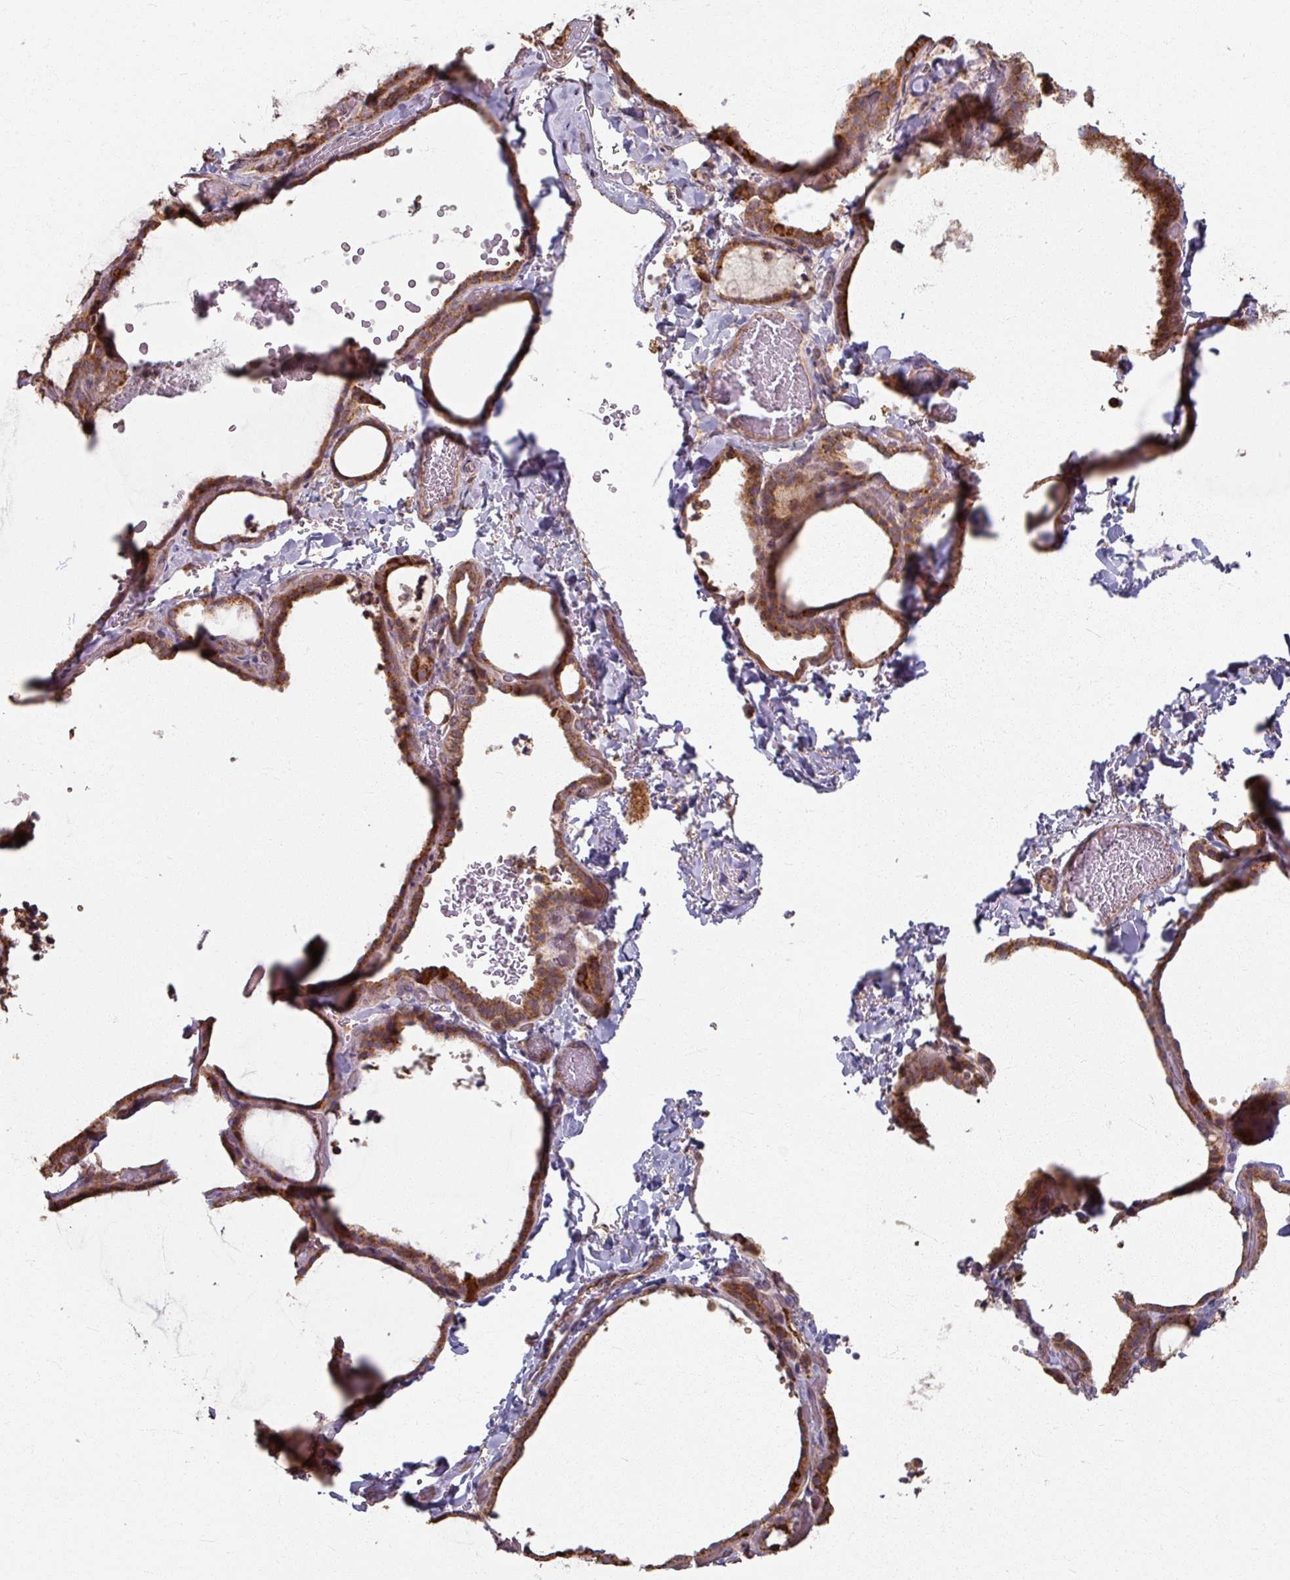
{"staining": {"intensity": "strong", "quantity": ">75%", "location": "cytoplasmic/membranous"}, "tissue": "thyroid gland", "cell_type": "Glandular cells", "image_type": "normal", "snomed": [{"axis": "morphology", "description": "Normal tissue, NOS"}, {"axis": "topography", "description": "Thyroid gland"}], "caption": "This image demonstrates unremarkable thyroid gland stained with IHC to label a protein in brown. The cytoplasmic/membranous of glandular cells show strong positivity for the protein. Nuclei are counter-stained blue.", "gene": "CCDC68", "patient": {"sex": "female", "age": 22}}